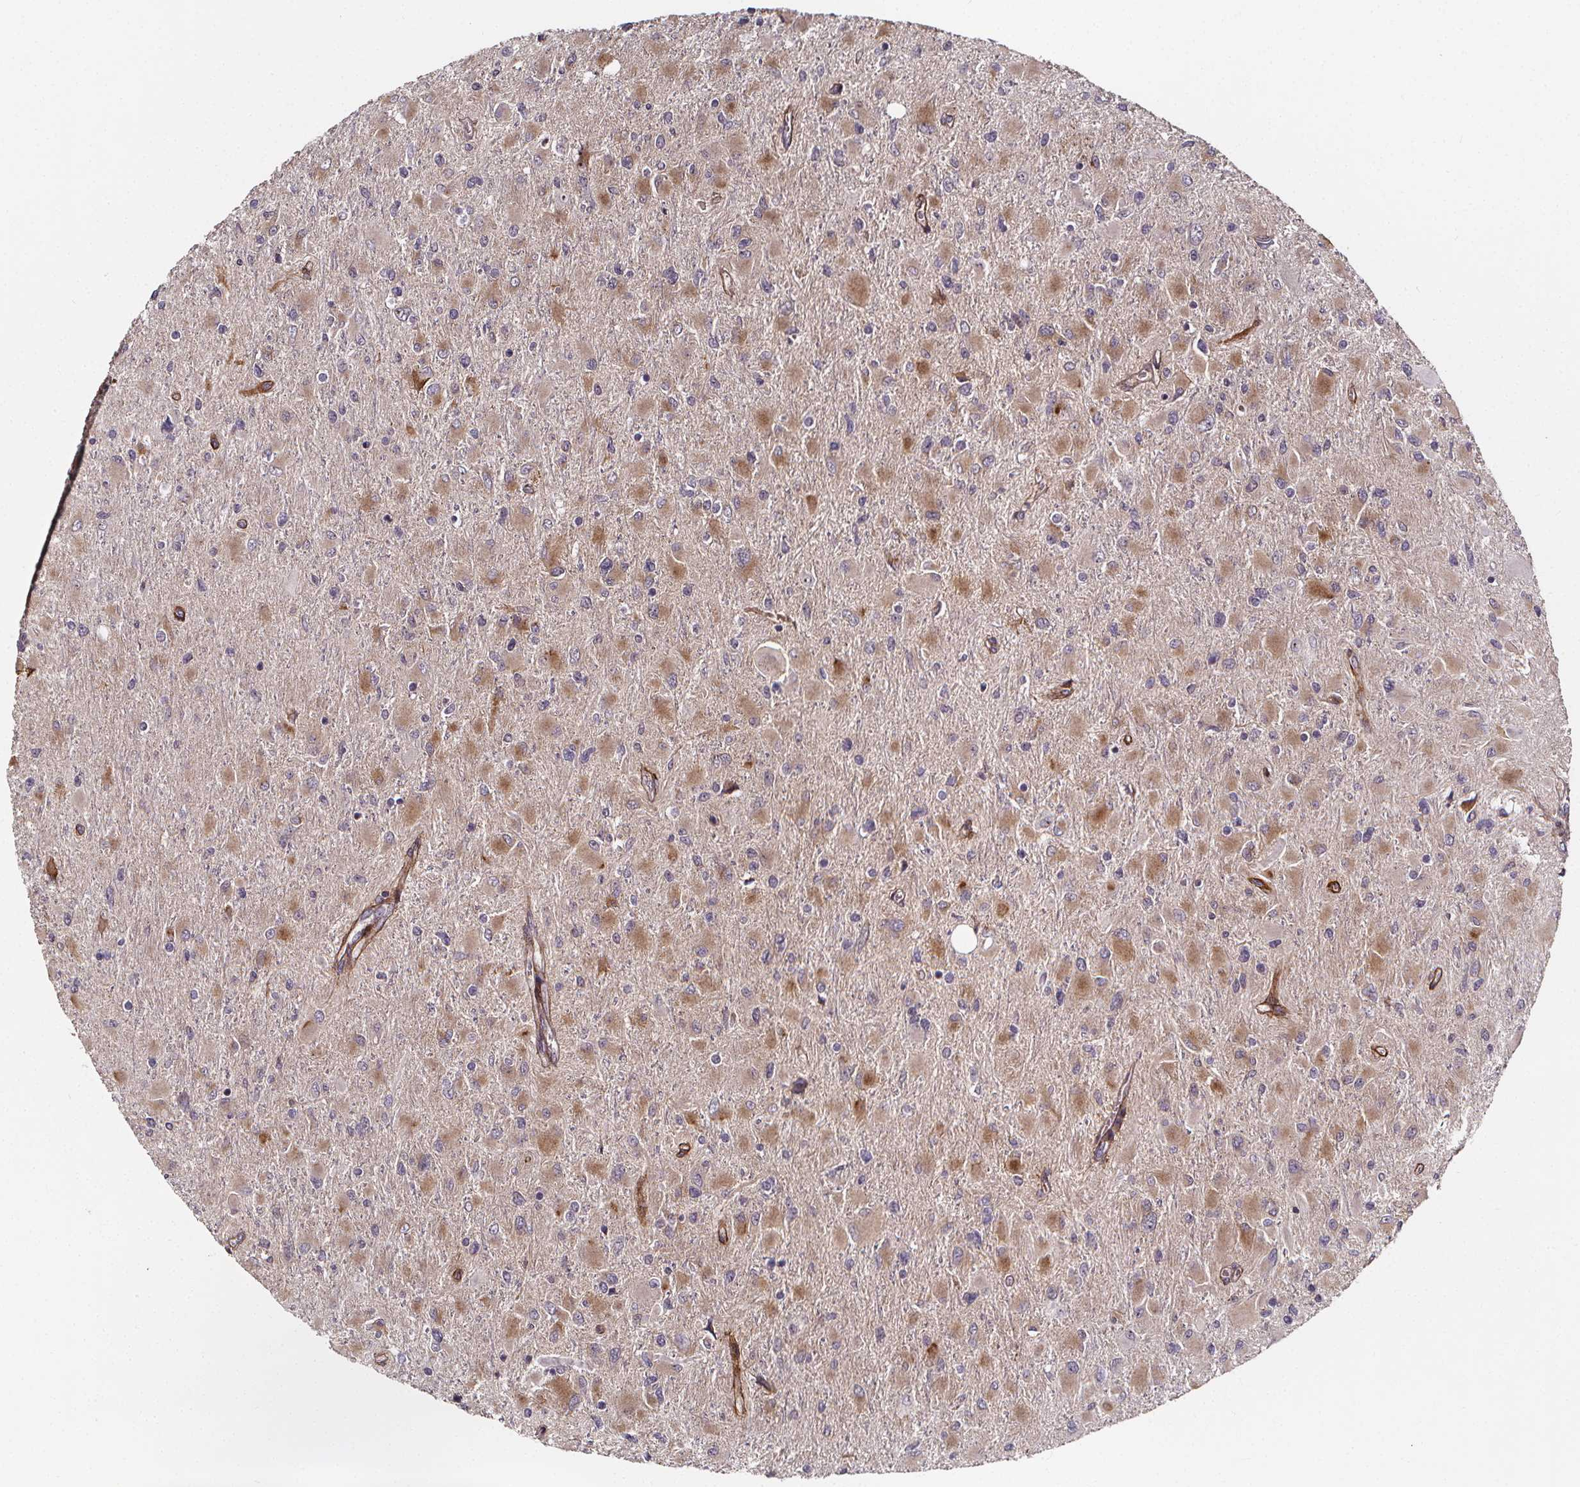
{"staining": {"intensity": "negative", "quantity": "none", "location": "none"}, "tissue": "glioma", "cell_type": "Tumor cells", "image_type": "cancer", "snomed": [{"axis": "morphology", "description": "Glioma, malignant, High grade"}, {"axis": "topography", "description": "Cerebral cortex"}], "caption": "Immunohistochemistry (IHC) of human malignant glioma (high-grade) exhibits no positivity in tumor cells.", "gene": "AEBP1", "patient": {"sex": "female", "age": 36}}